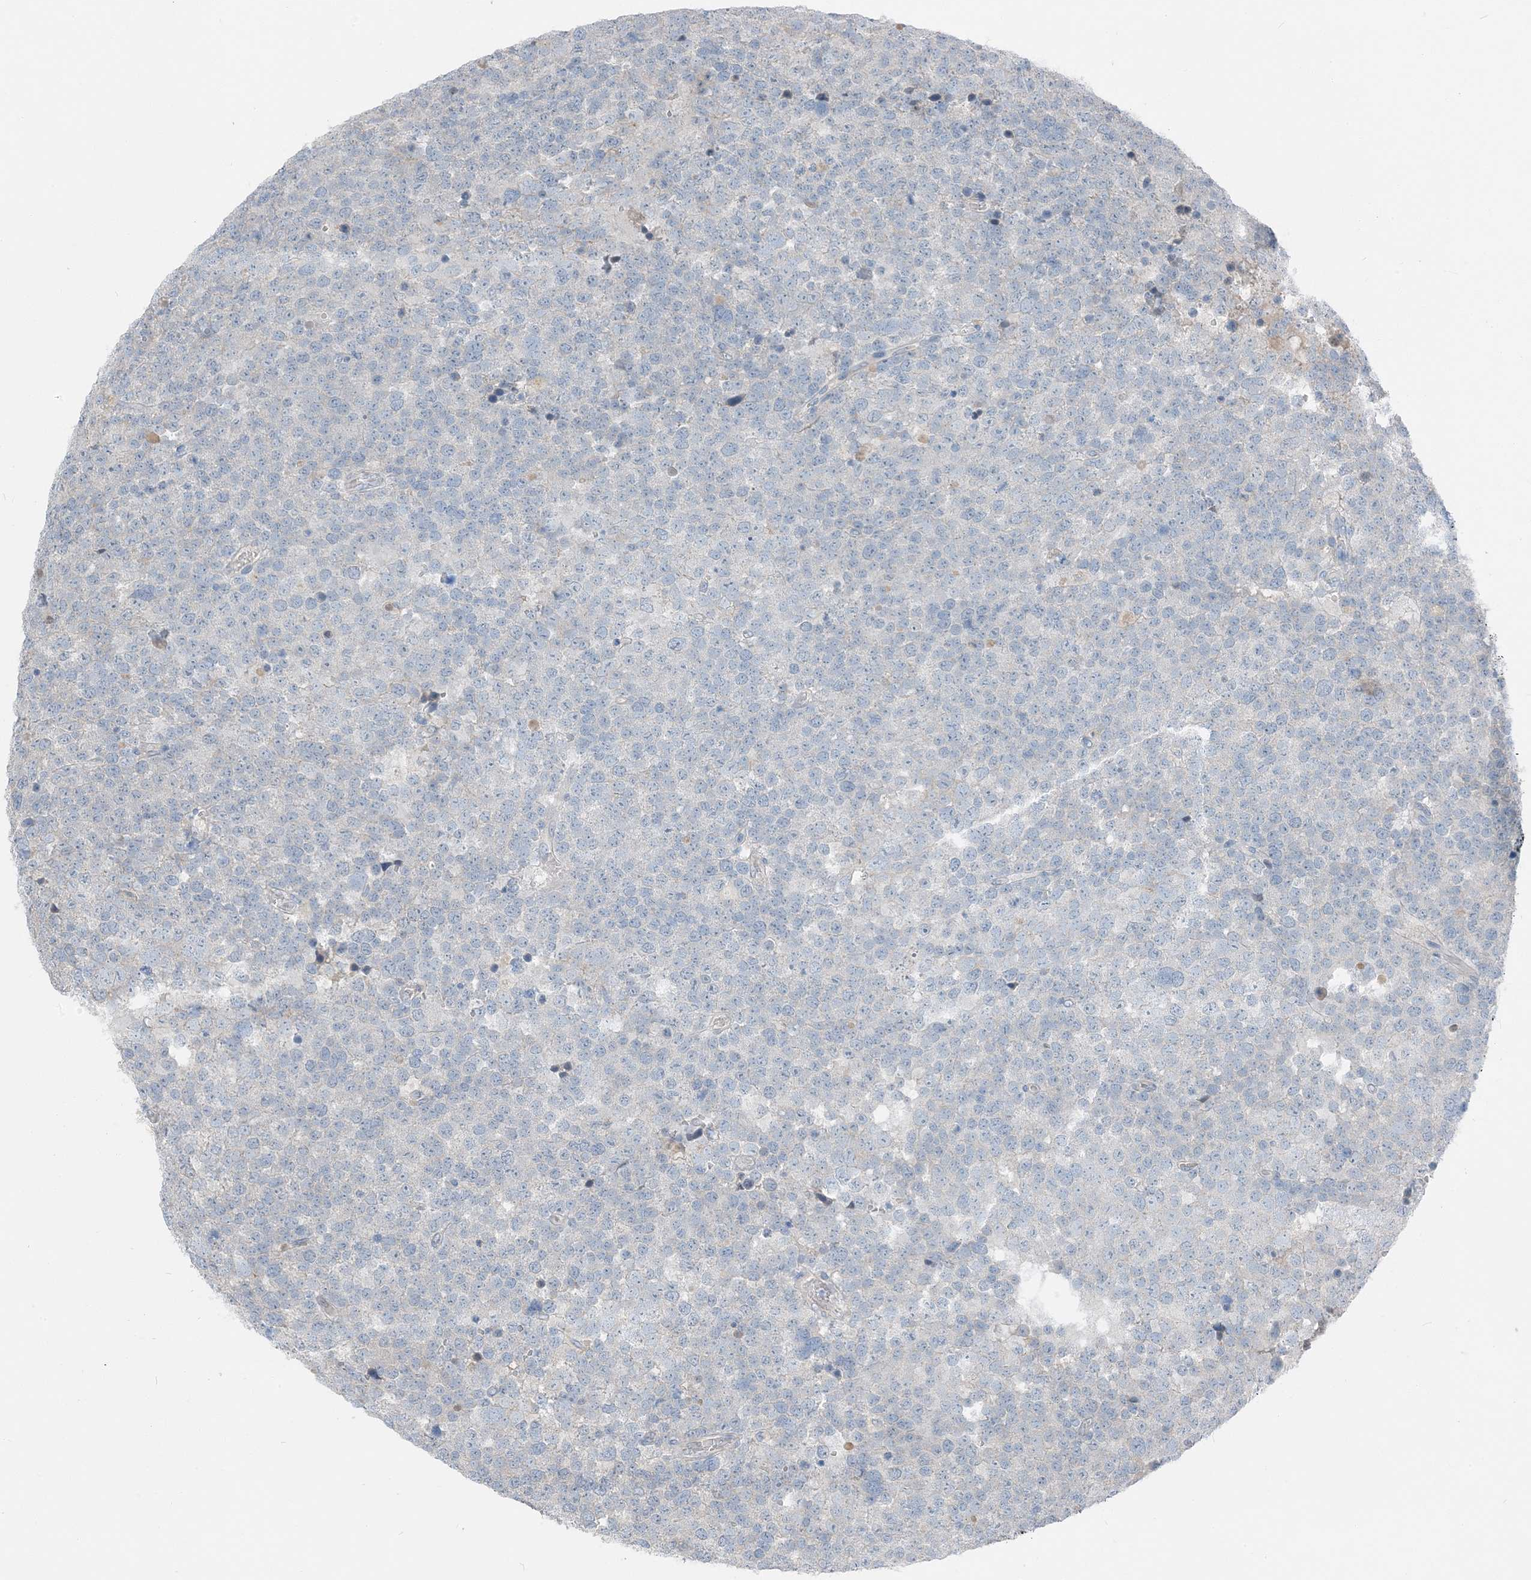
{"staining": {"intensity": "negative", "quantity": "none", "location": "none"}, "tissue": "testis cancer", "cell_type": "Tumor cells", "image_type": "cancer", "snomed": [{"axis": "morphology", "description": "Seminoma, NOS"}, {"axis": "topography", "description": "Testis"}], "caption": "Immunohistochemical staining of human testis seminoma exhibits no significant staining in tumor cells.", "gene": "NCOA7", "patient": {"sex": "male", "age": 71}}